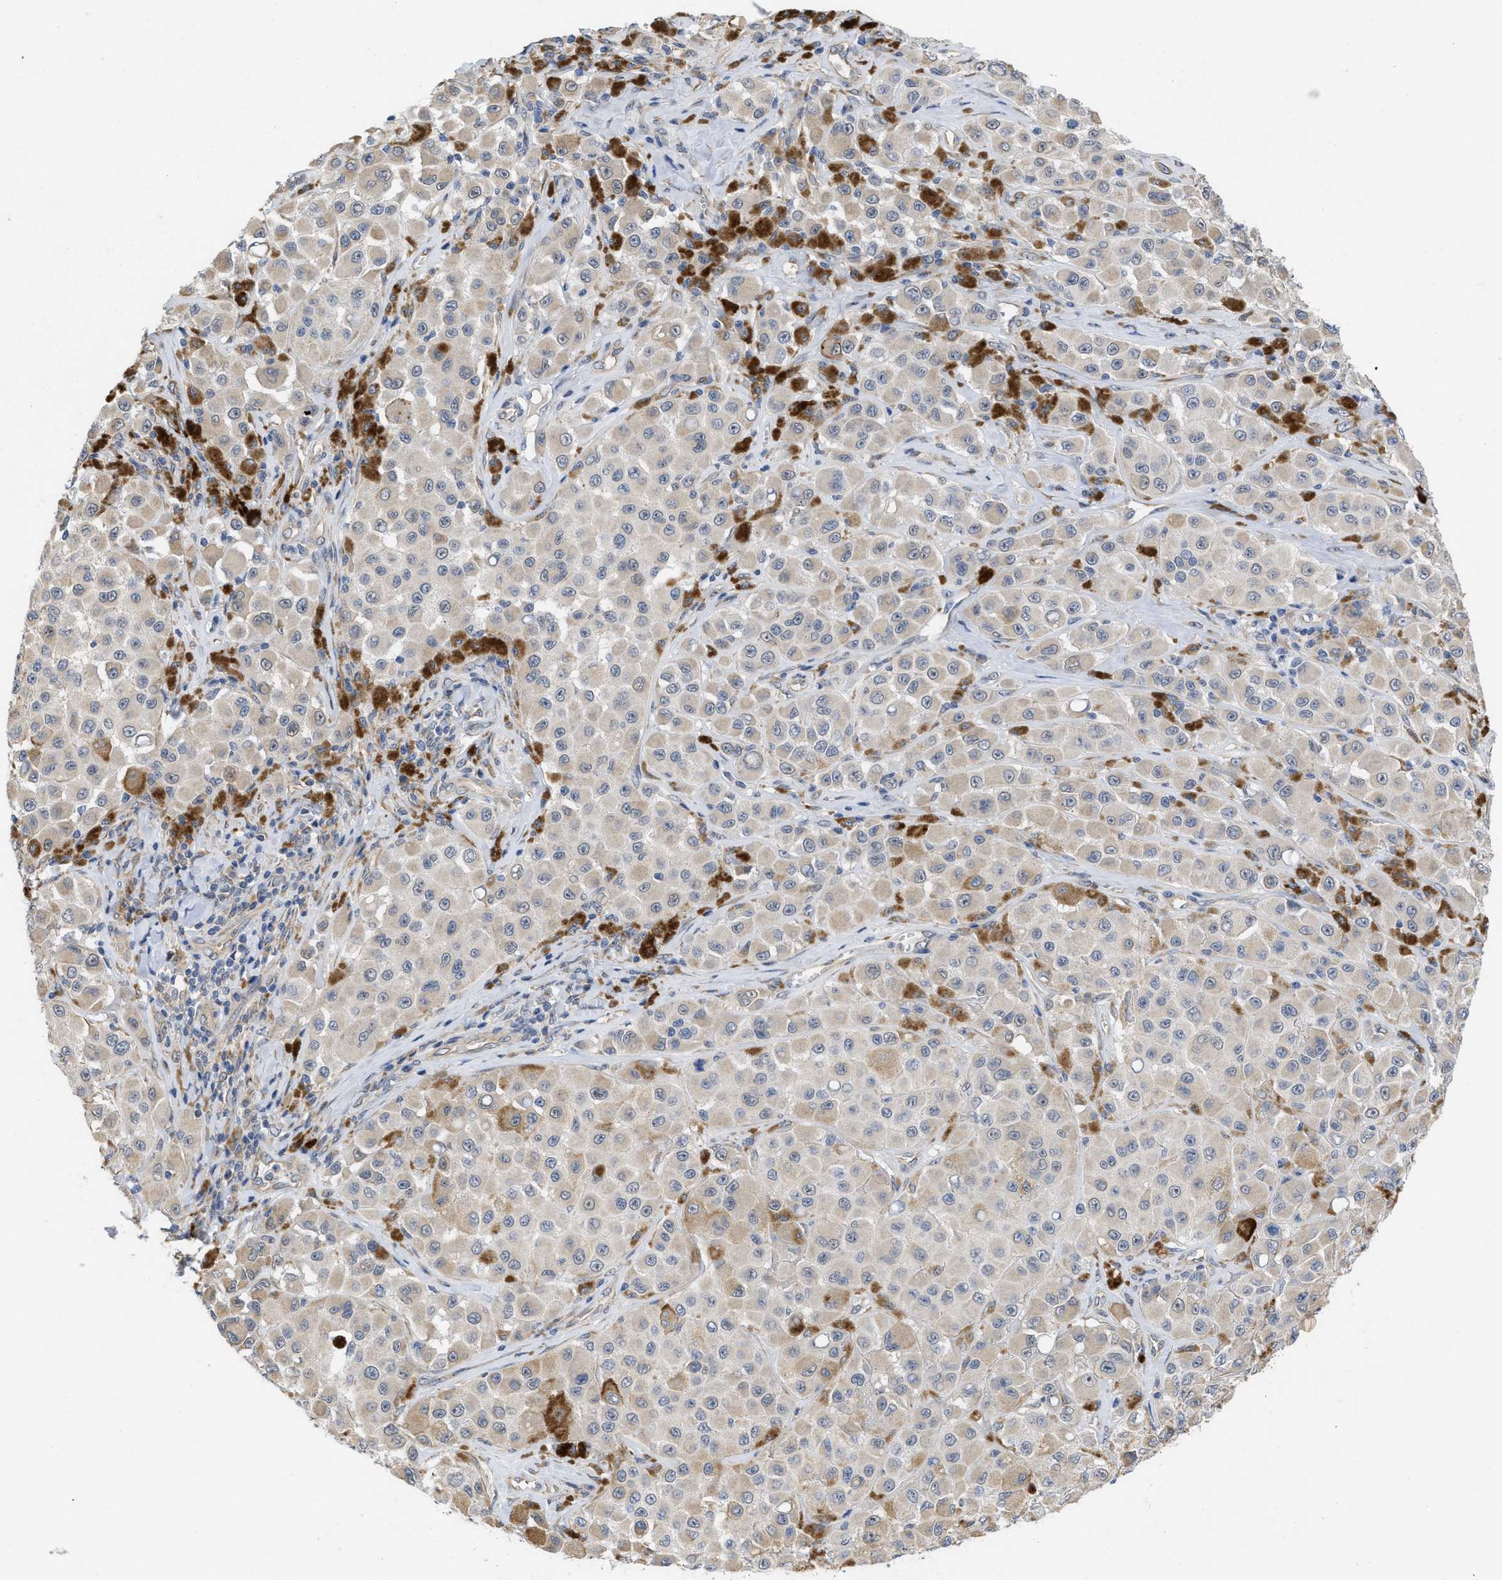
{"staining": {"intensity": "weak", "quantity": ">75%", "location": "cytoplasmic/membranous"}, "tissue": "melanoma", "cell_type": "Tumor cells", "image_type": "cancer", "snomed": [{"axis": "morphology", "description": "Malignant melanoma, NOS"}, {"axis": "topography", "description": "Skin"}], "caption": "Brown immunohistochemical staining in human melanoma displays weak cytoplasmic/membranous staining in approximately >75% of tumor cells.", "gene": "ARHGEF26", "patient": {"sex": "male", "age": 84}}